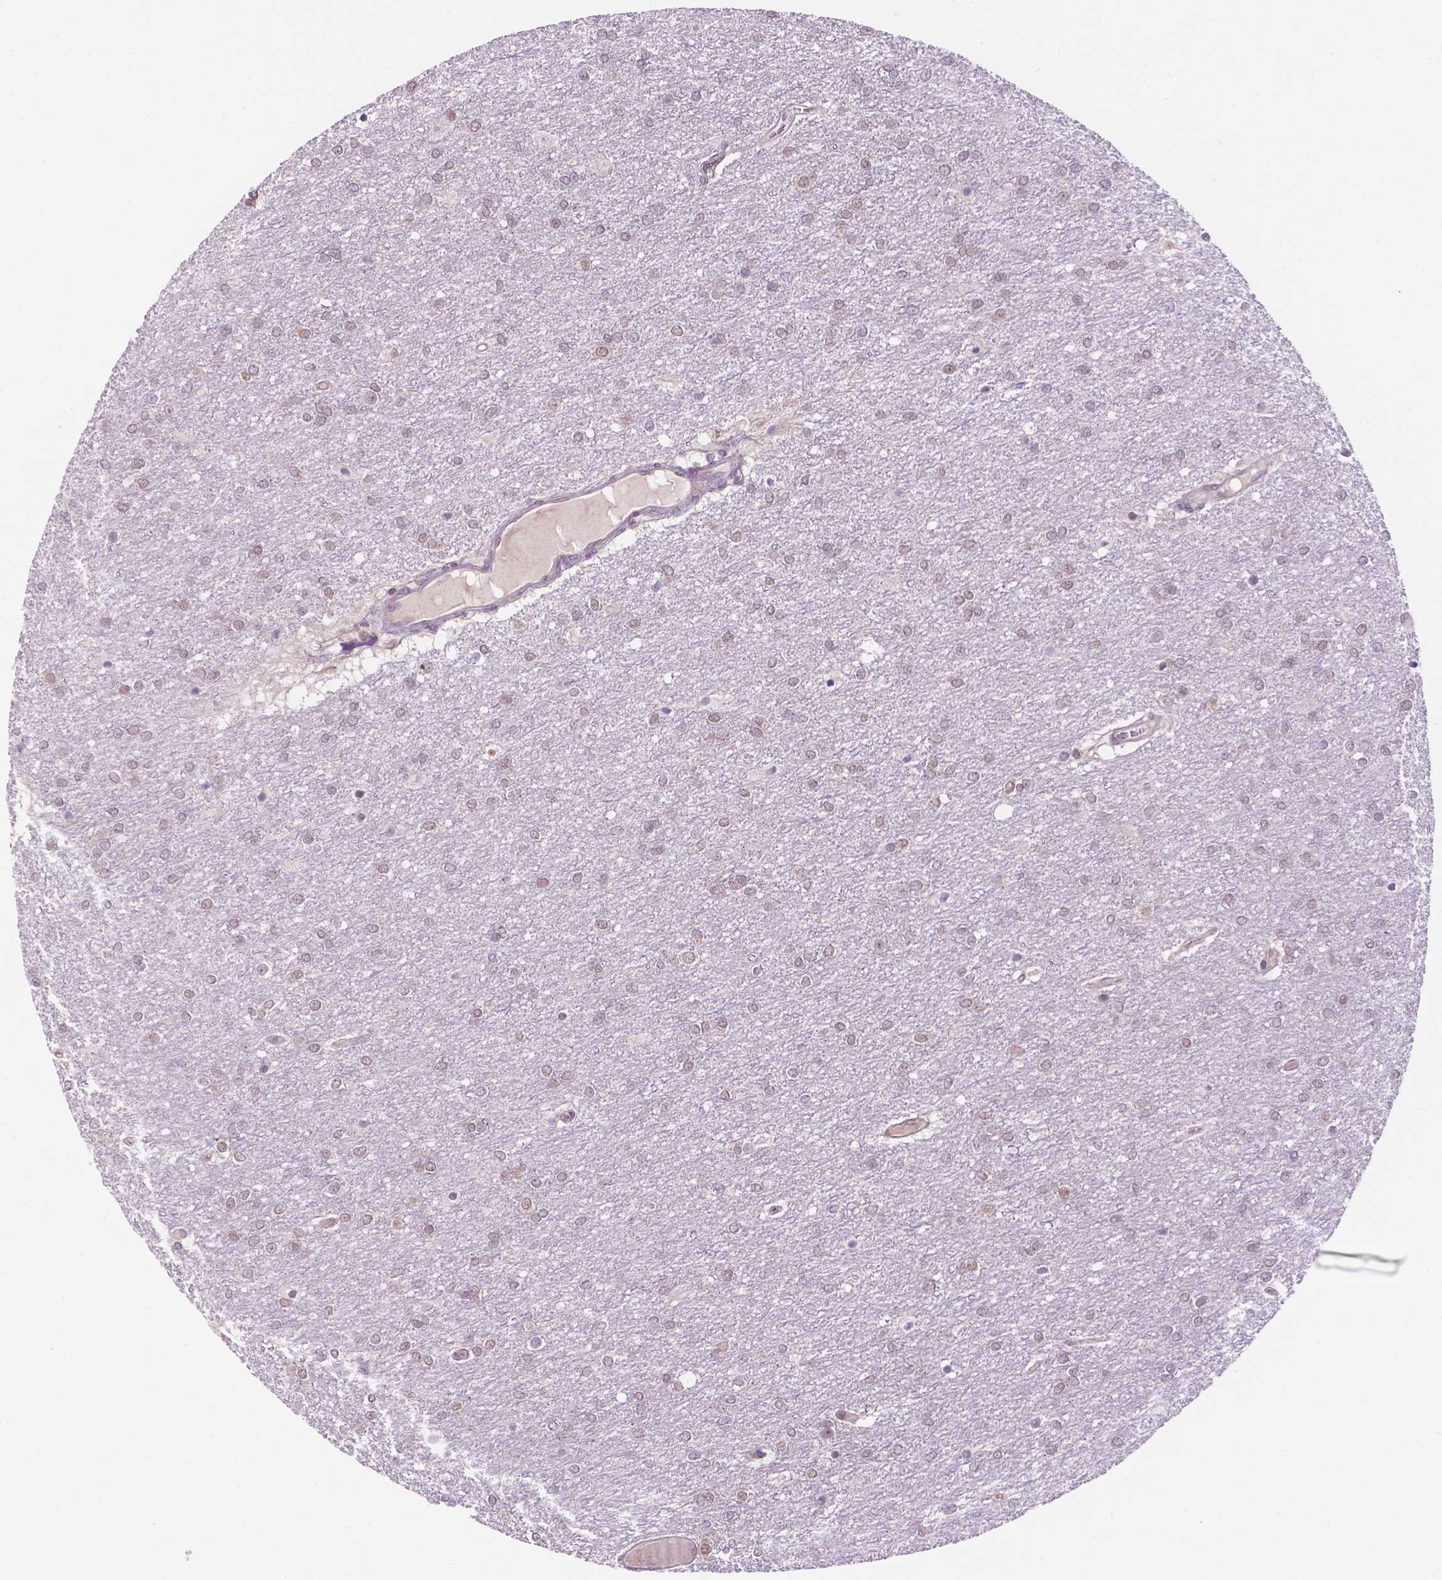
{"staining": {"intensity": "weak", "quantity": "<25%", "location": "nuclear"}, "tissue": "glioma", "cell_type": "Tumor cells", "image_type": "cancer", "snomed": [{"axis": "morphology", "description": "Glioma, malignant, High grade"}, {"axis": "topography", "description": "Brain"}], "caption": "This is an immunohistochemistry (IHC) image of human malignant high-grade glioma. There is no positivity in tumor cells.", "gene": "FAM50B", "patient": {"sex": "female", "age": 61}}